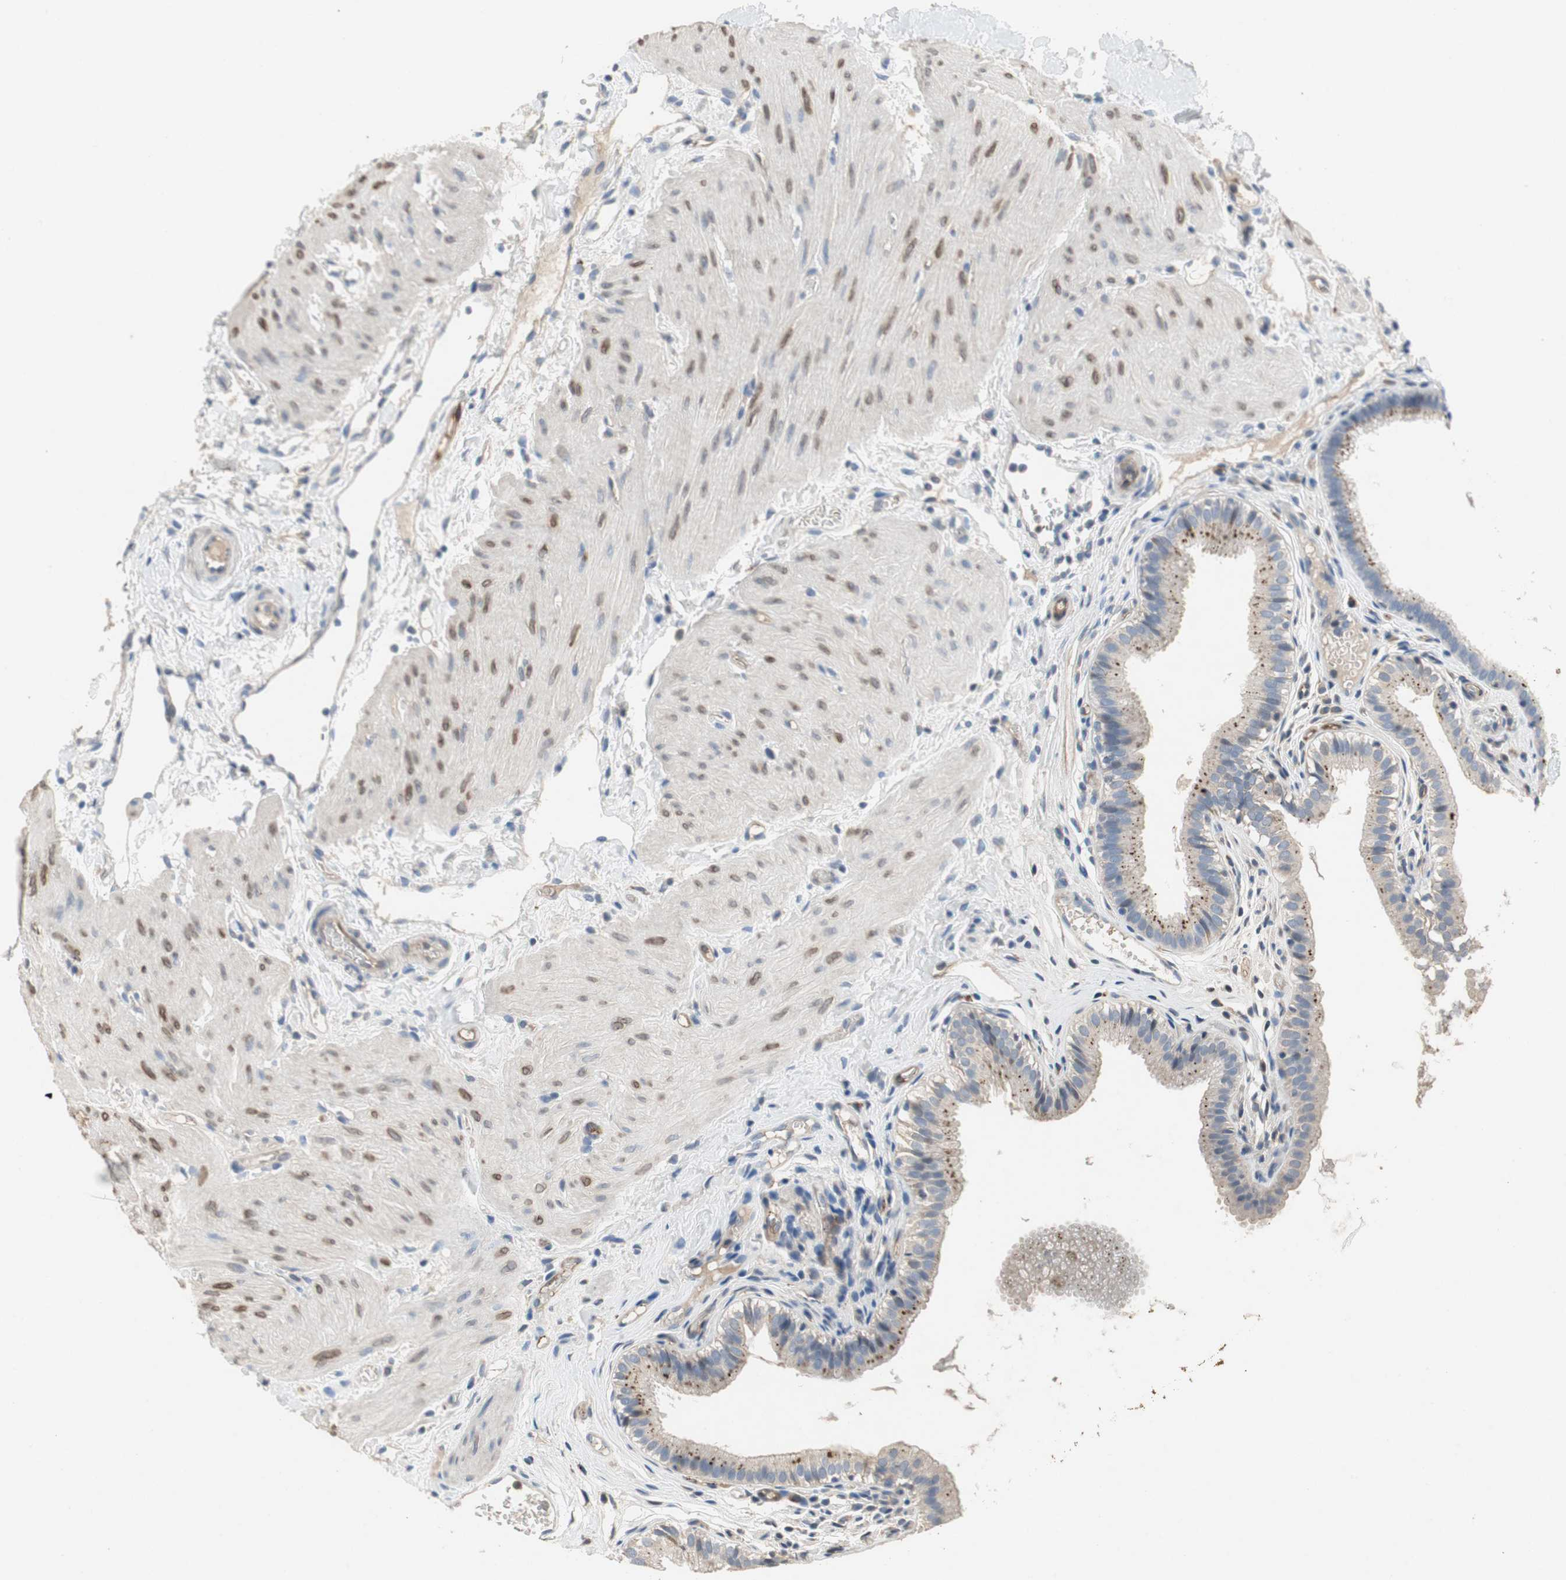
{"staining": {"intensity": "strong", "quantity": ">75%", "location": "cytoplasmic/membranous"}, "tissue": "gallbladder", "cell_type": "Glandular cells", "image_type": "normal", "snomed": [{"axis": "morphology", "description": "Normal tissue, NOS"}, {"axis": "topography", "description": "Gallbladder"}], "caption": "Brown immunohistochemical staining in unremarkable gallbladder displays strong cytoplasmic/membranous staining in approximately >75% of glandular cells.", "gene": "ALPL", "patient": {"sex": "female", "age": 26}}